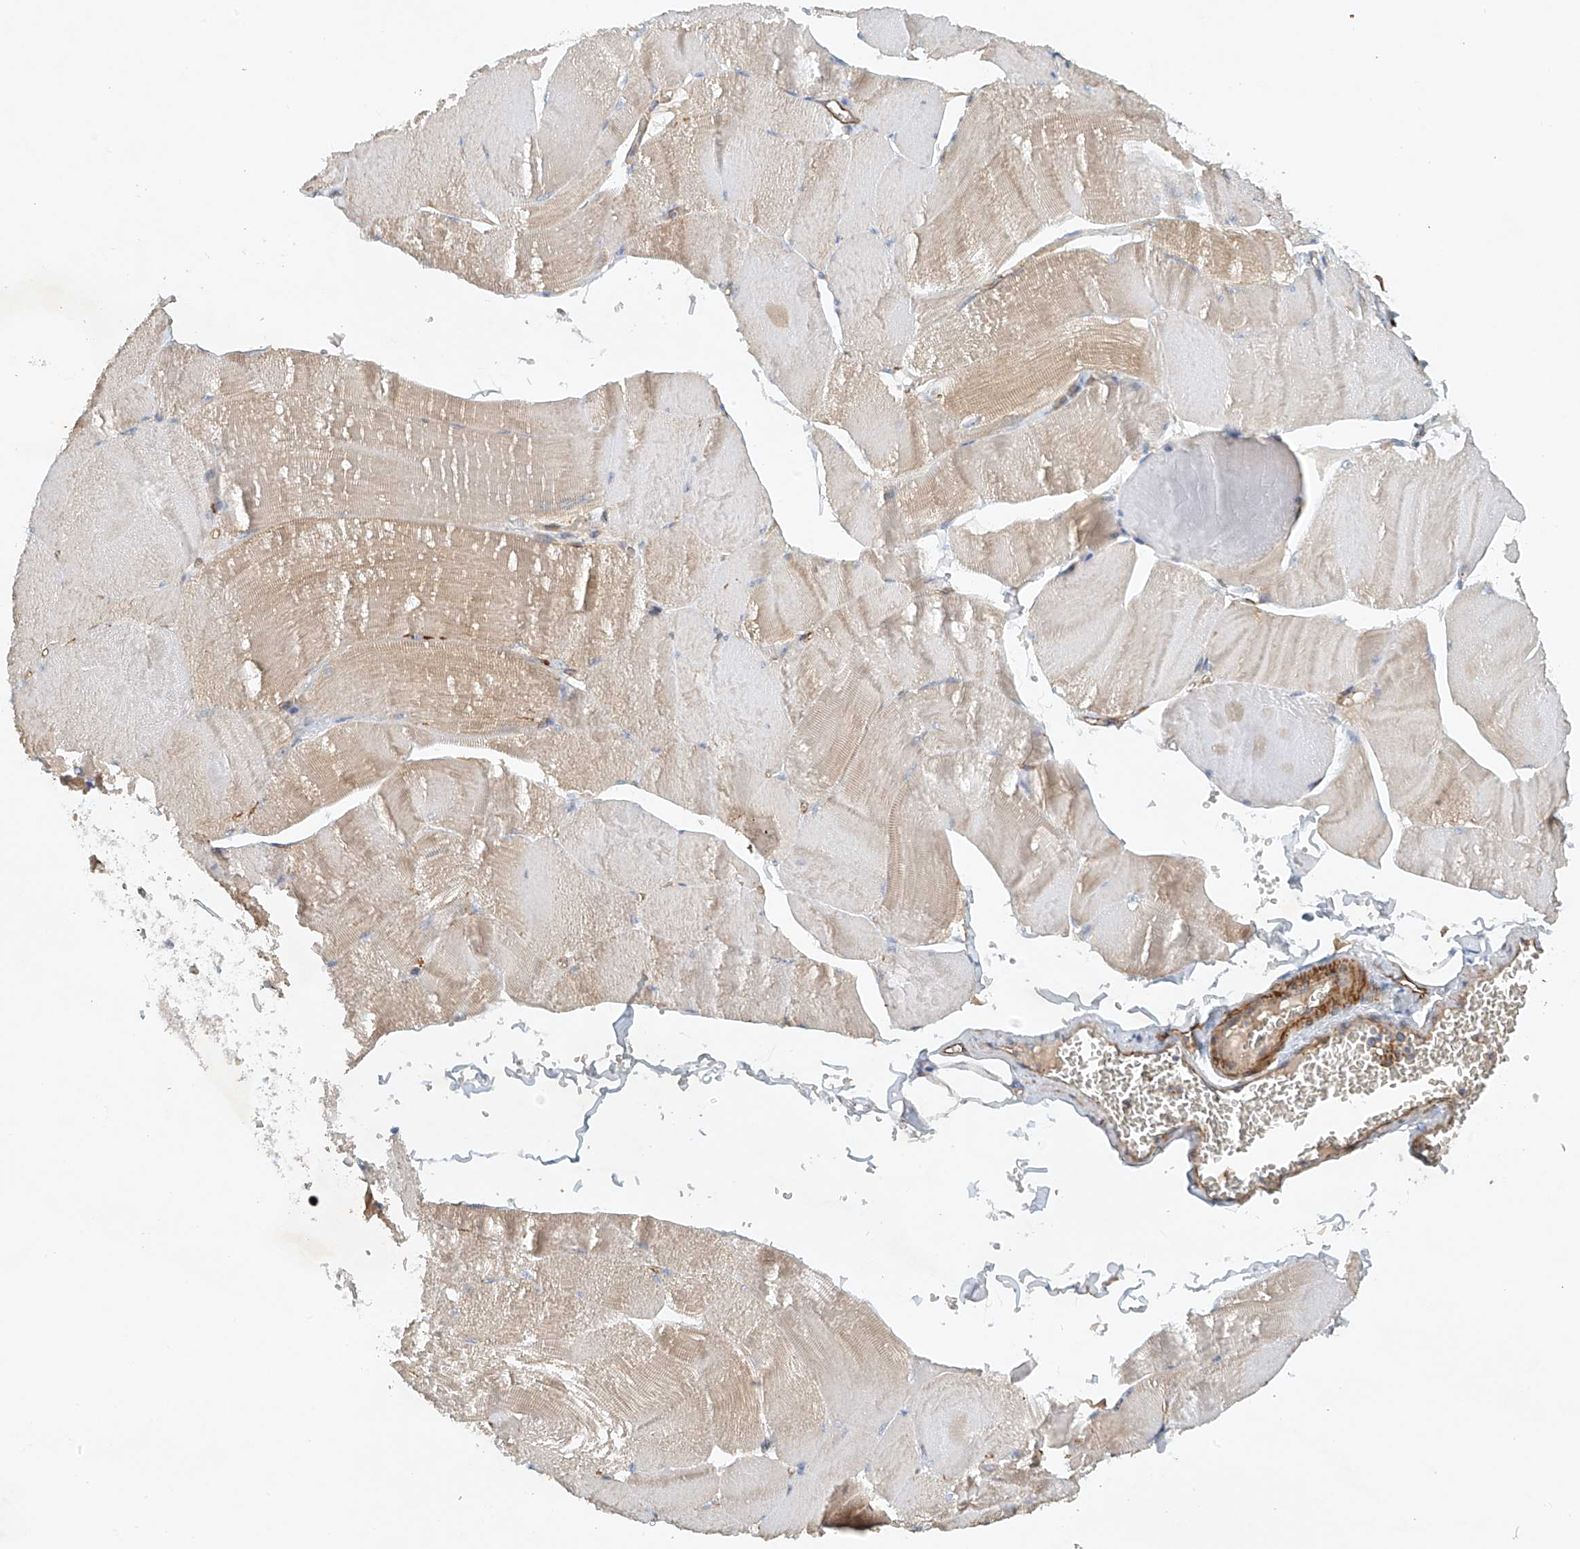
{"staining": {"intensity": "weak", "quantity": "25%-75%", "location": "cytoplasmic/membranous"}, "tissue": "skeletal muscle", "cell_type": "Myocytes", "image_type": "normal", "snomed": [{"axis": "morphology", "description": "Normal tissue, NOS"}, {"axis": "morphology", "description": "Basal cell carcinoma"}, {"axis": "topography", "description": "Skeletal muscle"}], "caption": "The immunohistochemical stain labels weak cytoplasmic/membranous expression in myocytes of normal skeletal muscle.", "gene": "ENSG00000266202", "patient": {"sex": "female", "age": 64}}